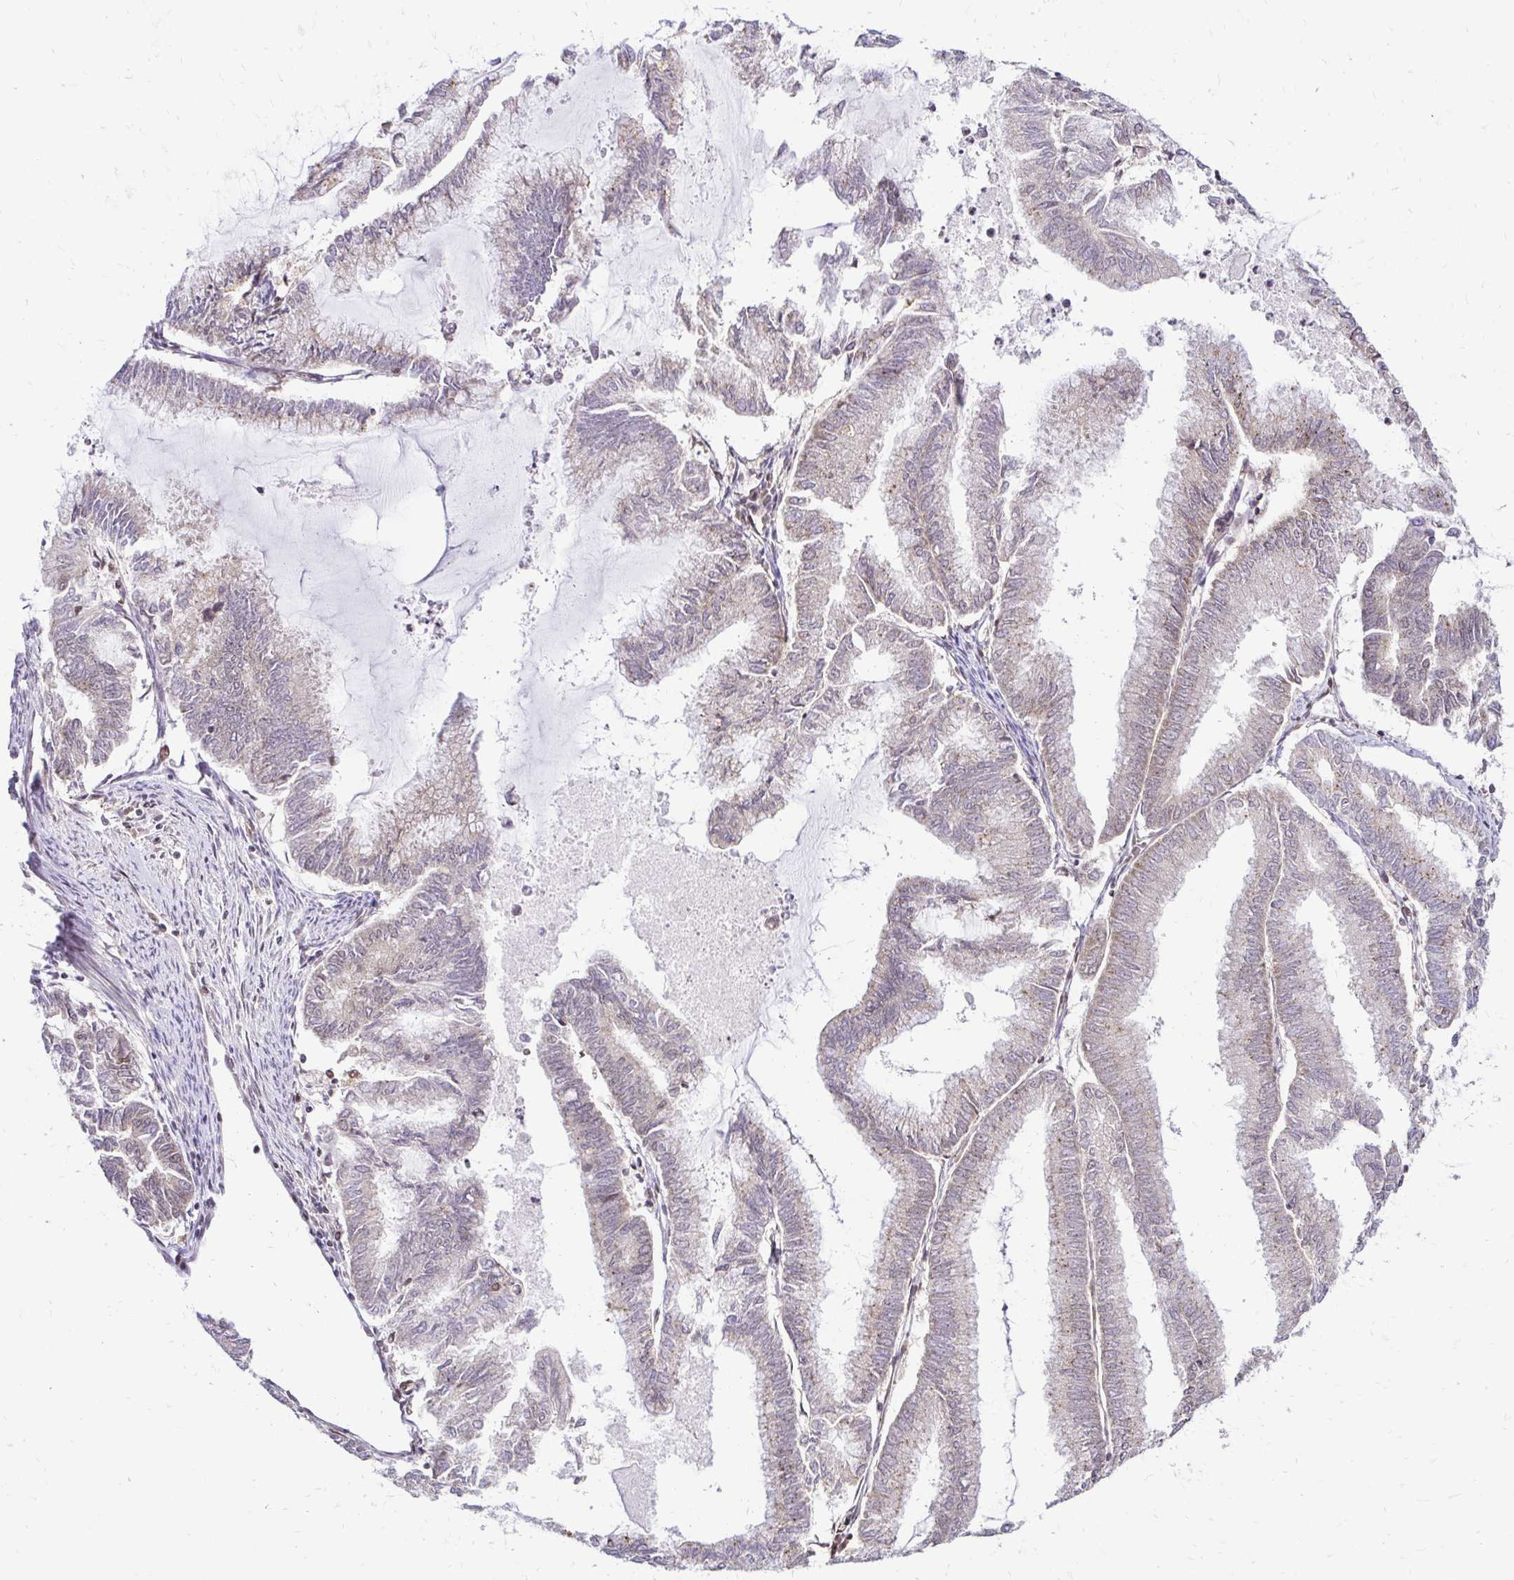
{"staining": {"intensity": "weak", "quantity": "<25%", "location": "cytoplasmic/membranous"}, "tissue": "endometrial cancer", "cell_type": "Tumor cells", "image_type": "cancer", "snomed": [{"axis": "morphology", "description": "Adenocarcinoma, NOS"}, {"axis": "topography", "description": "Endometrium"}], "caption": "DAB immunohistochemical staining of endometrial cancer shows no significant staining in tumor cells.", "gene": "GLYR1", "patient": {"sex": "female", "age": 79}}